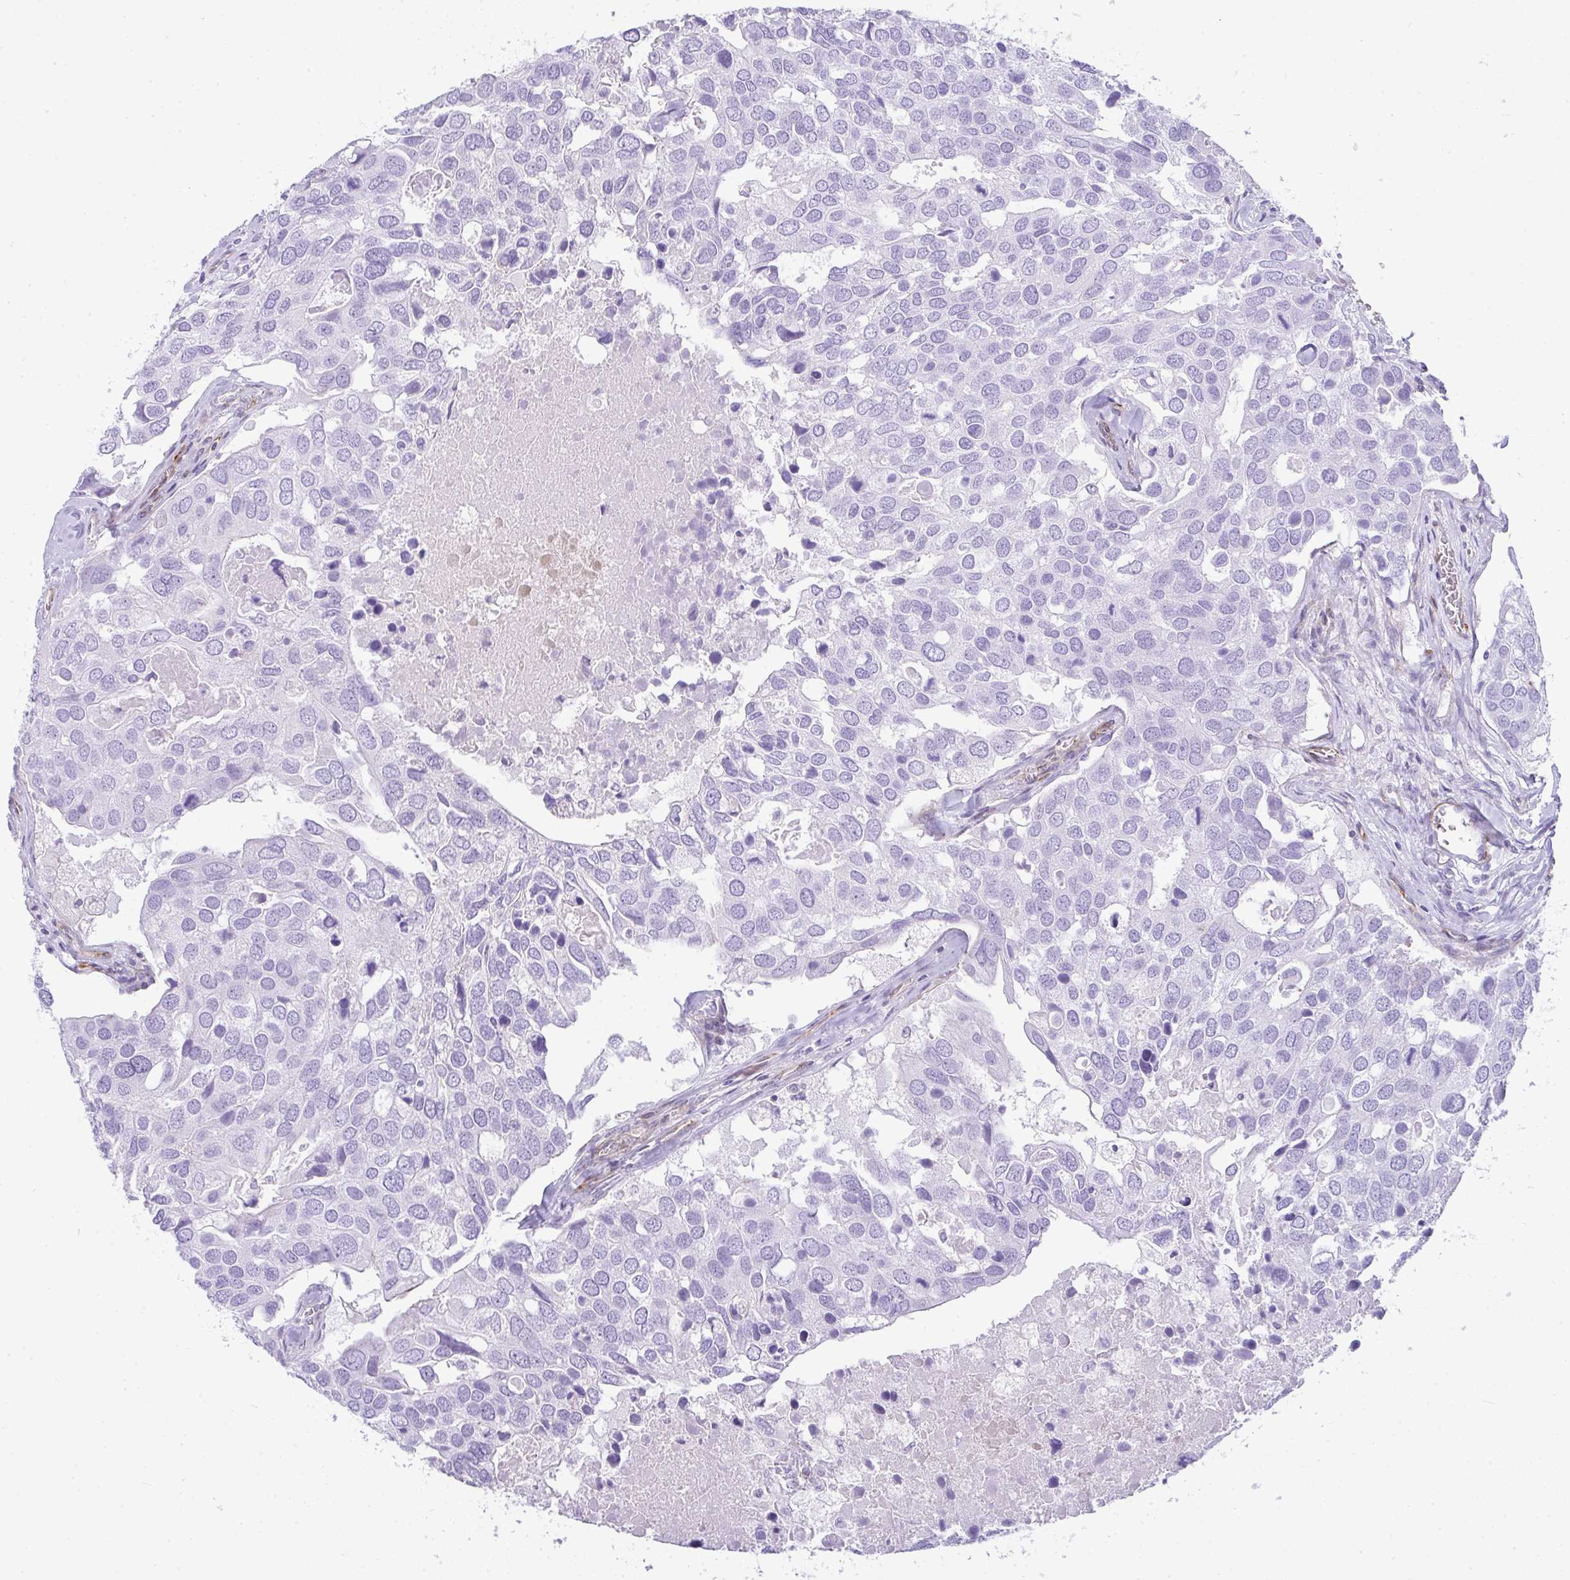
{"staining": {"intensity": "negative", "quantity": "none", "location": "none"}, "tissue": "breast cancer", "cell_type": "Tumor cells", "image_type": "cancer", "snomed": [{"axis": "morphology", "description": "Duct carcinoma"}, {"axis": "topography", "description": "Breast"}], "caption": "Immunohistochemistry (IHC) of breast cancer demonstrates no positivity in tumor cells.", "gene": "CDRT15", "patient": {"sex": "female", "age": 83}}